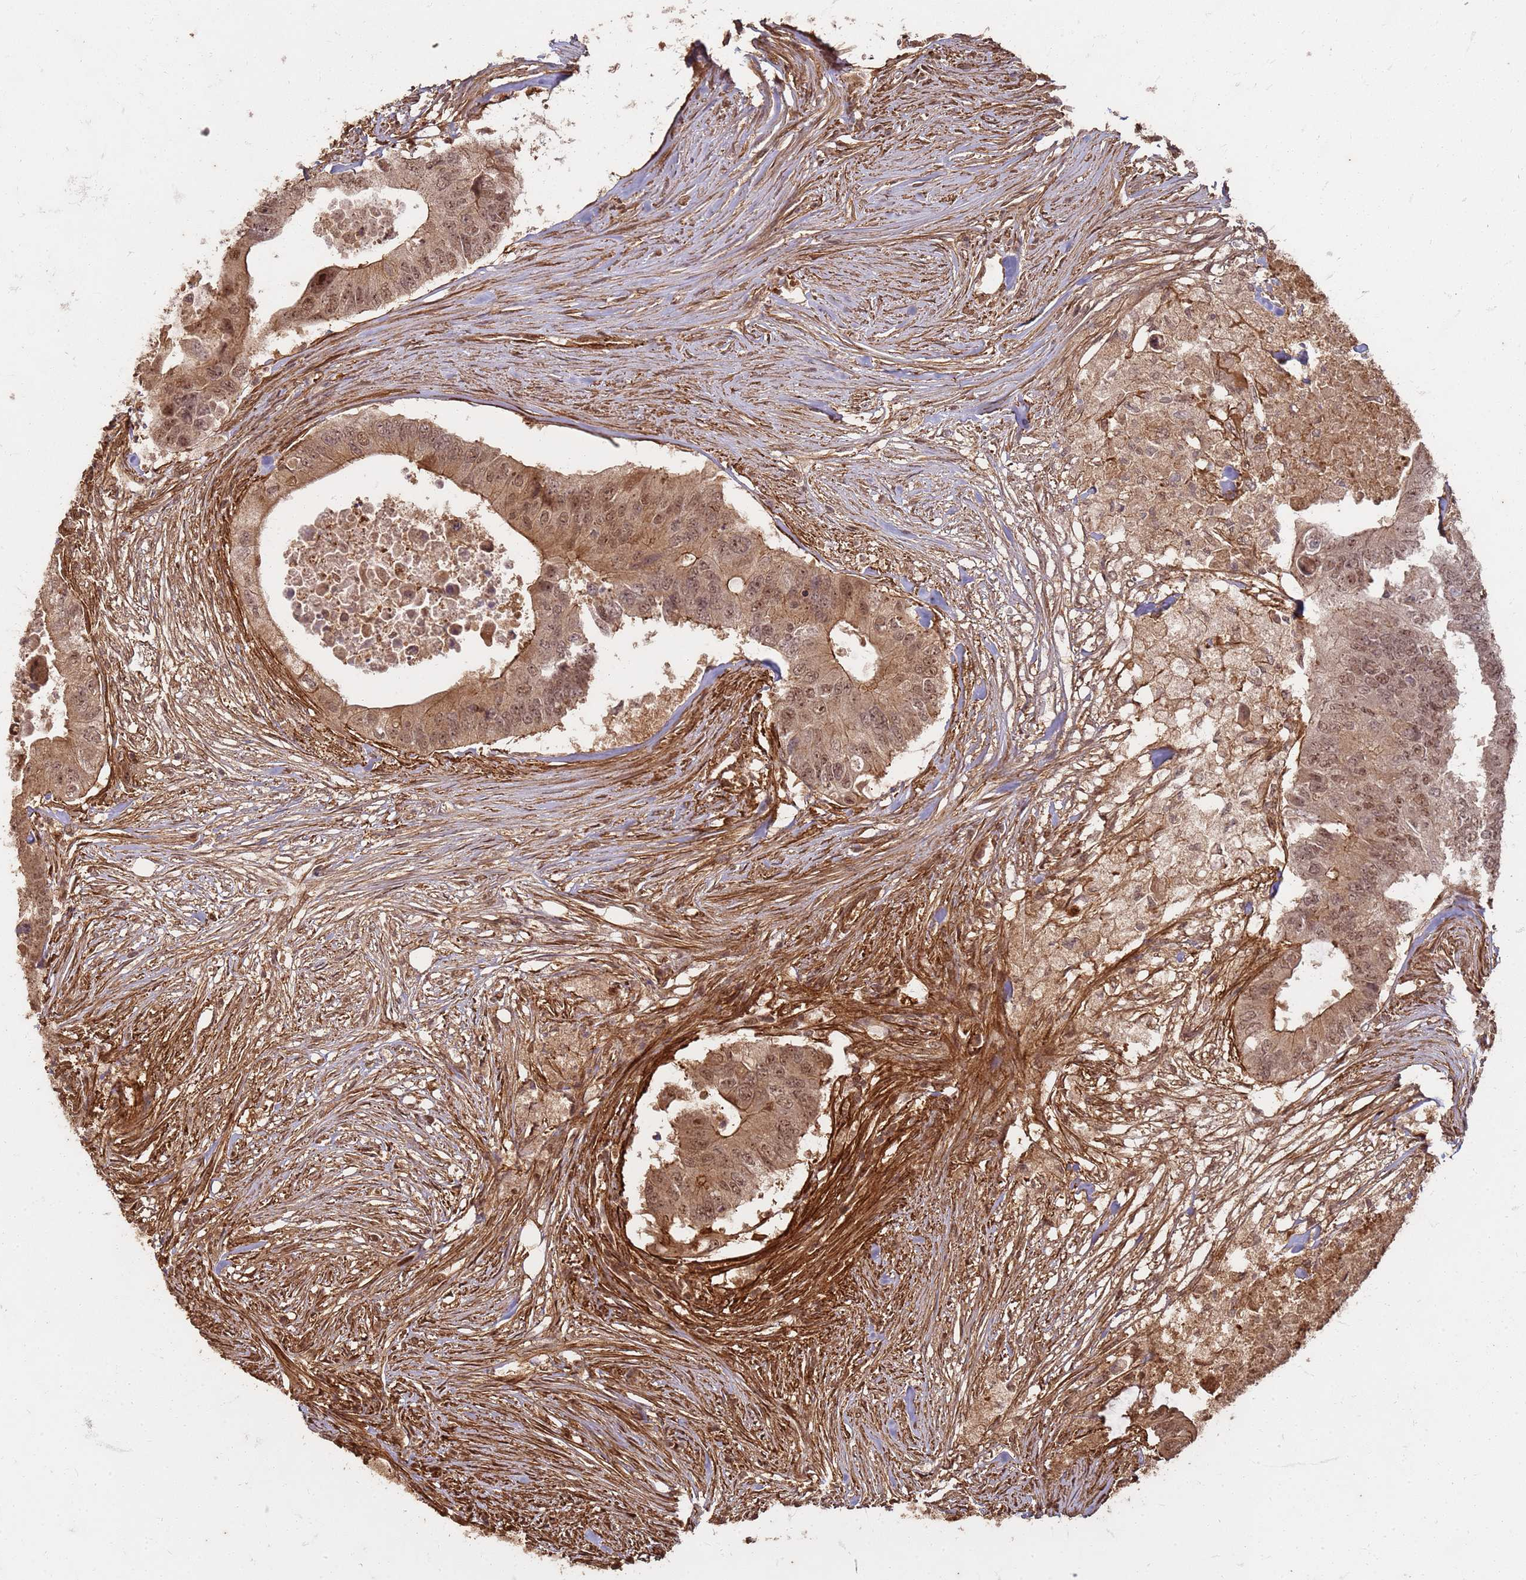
{"staining": {"intensity": "moderate", "quantity": ">75%", "location": "cytoplasmic/membranous,nuclear"}, "tissue": "colorectal cancer", "cell_type": "Tumor cells", "image_type": "cancer", "snomed": [{"axis": "morphology", "description": "Adenocarcinoma, NOS"}, {"axis": "topography", "description": "Colon"}], "caption": "Approximately >75% of tumor cells in colorectal cancer (adenocarcinoma) demonstrate moderate cytoplasmic/membranous and nuclear protein expression as visualized by brown immunohistochemical staining.", "gene": "KIF26A", "patient": {"sex": "male", "age": 71}}